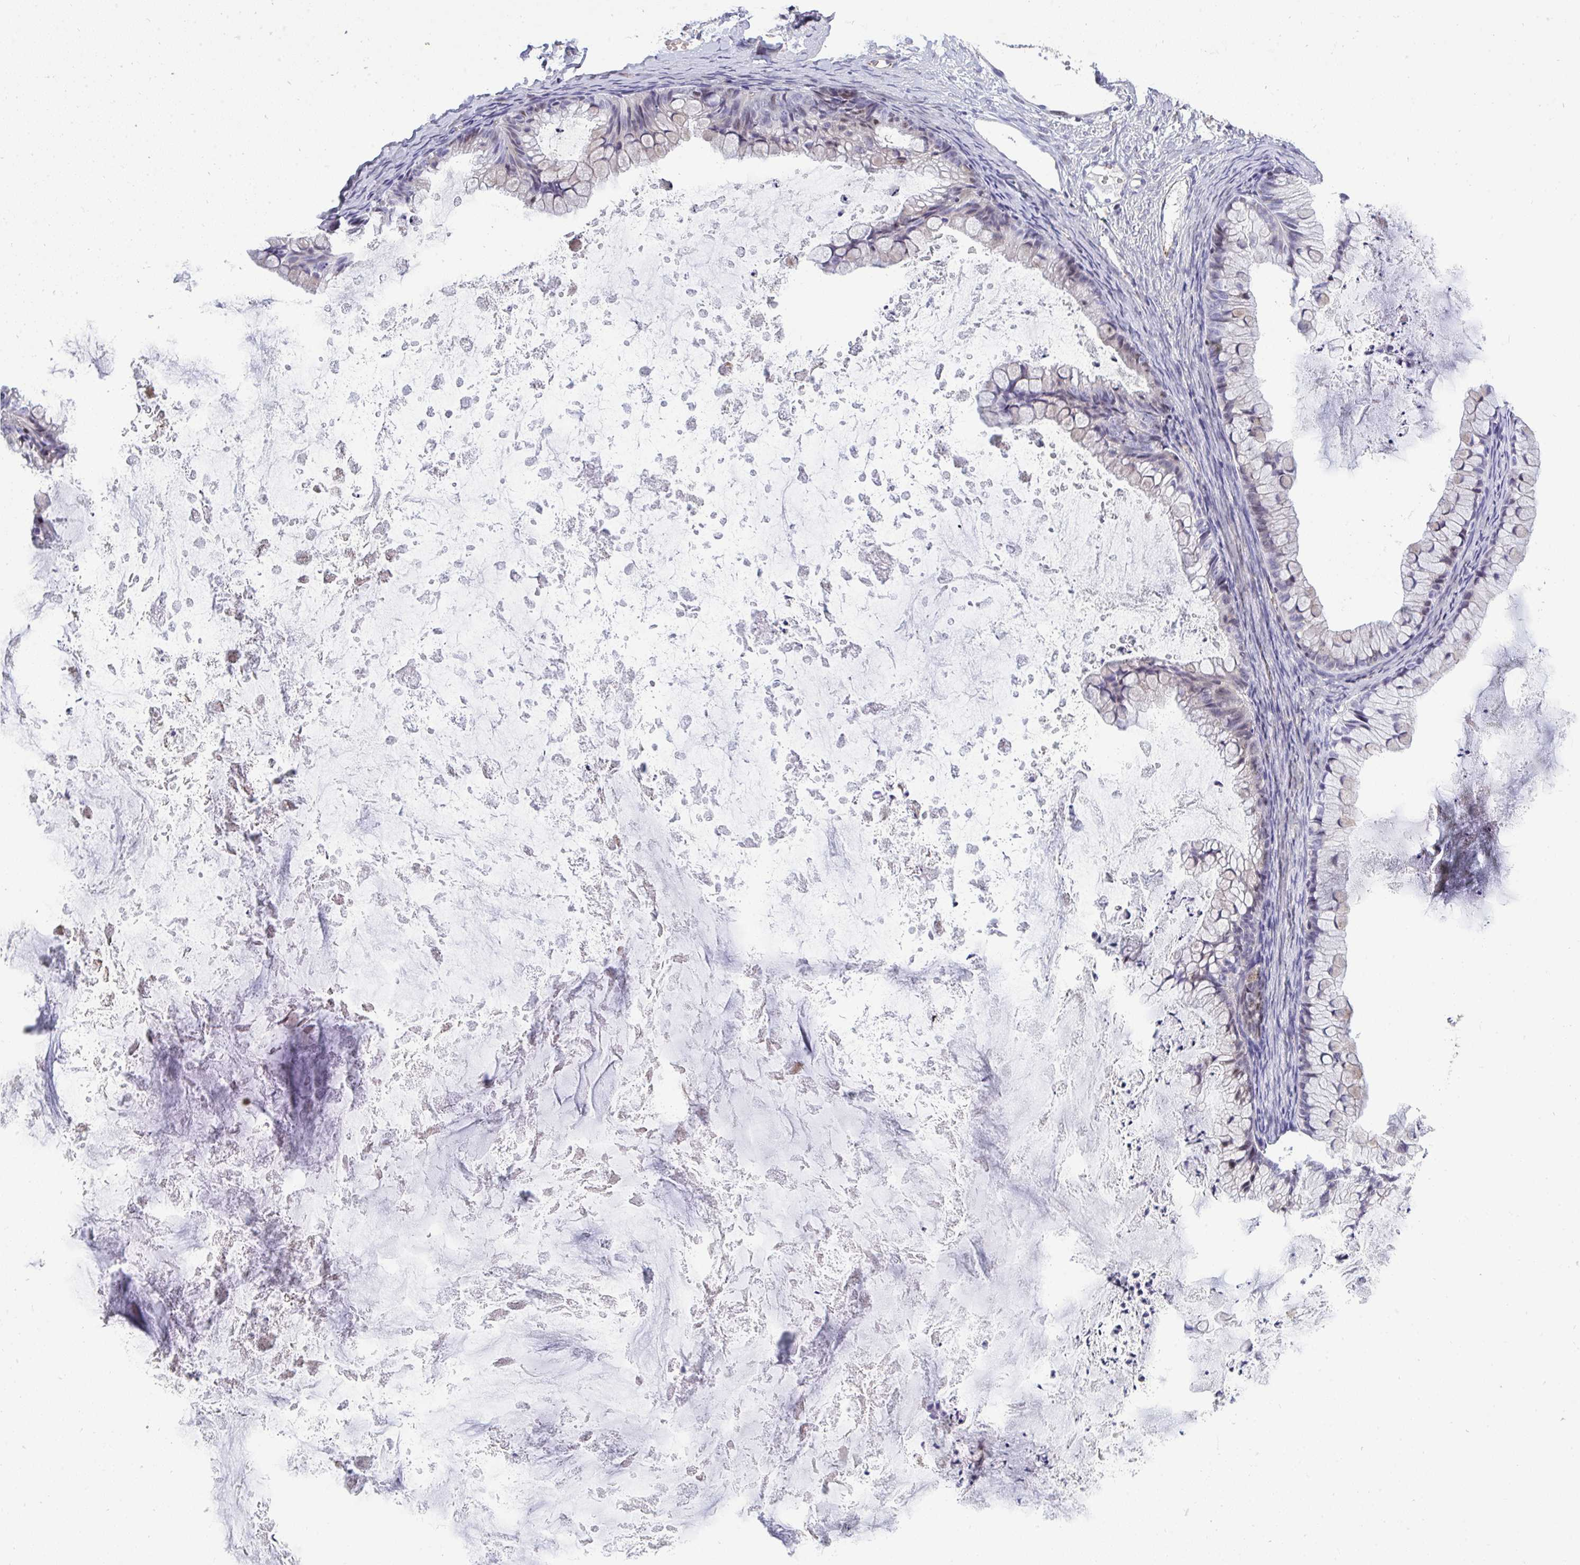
{"staining": {"intensity": "negative", "quantity": "none", "location": "none"}, "tissue": "ovarian cancer", "cell_type": "Tumor cells", "image_type": "cancer", "snomed": [{"axis": "morphology", "description": "Cystadenocarcinoma, mucinous, NOS"}, {"axis": "topography", "description": "Ovary"}], "caption": "This is an IHC histopathology image of ovarian mucinous cystadenocarcinoma. There is no positivity in tumor cells.", "gene": "PLPPR3", "patient": {"sex": "female", "age": 35}}